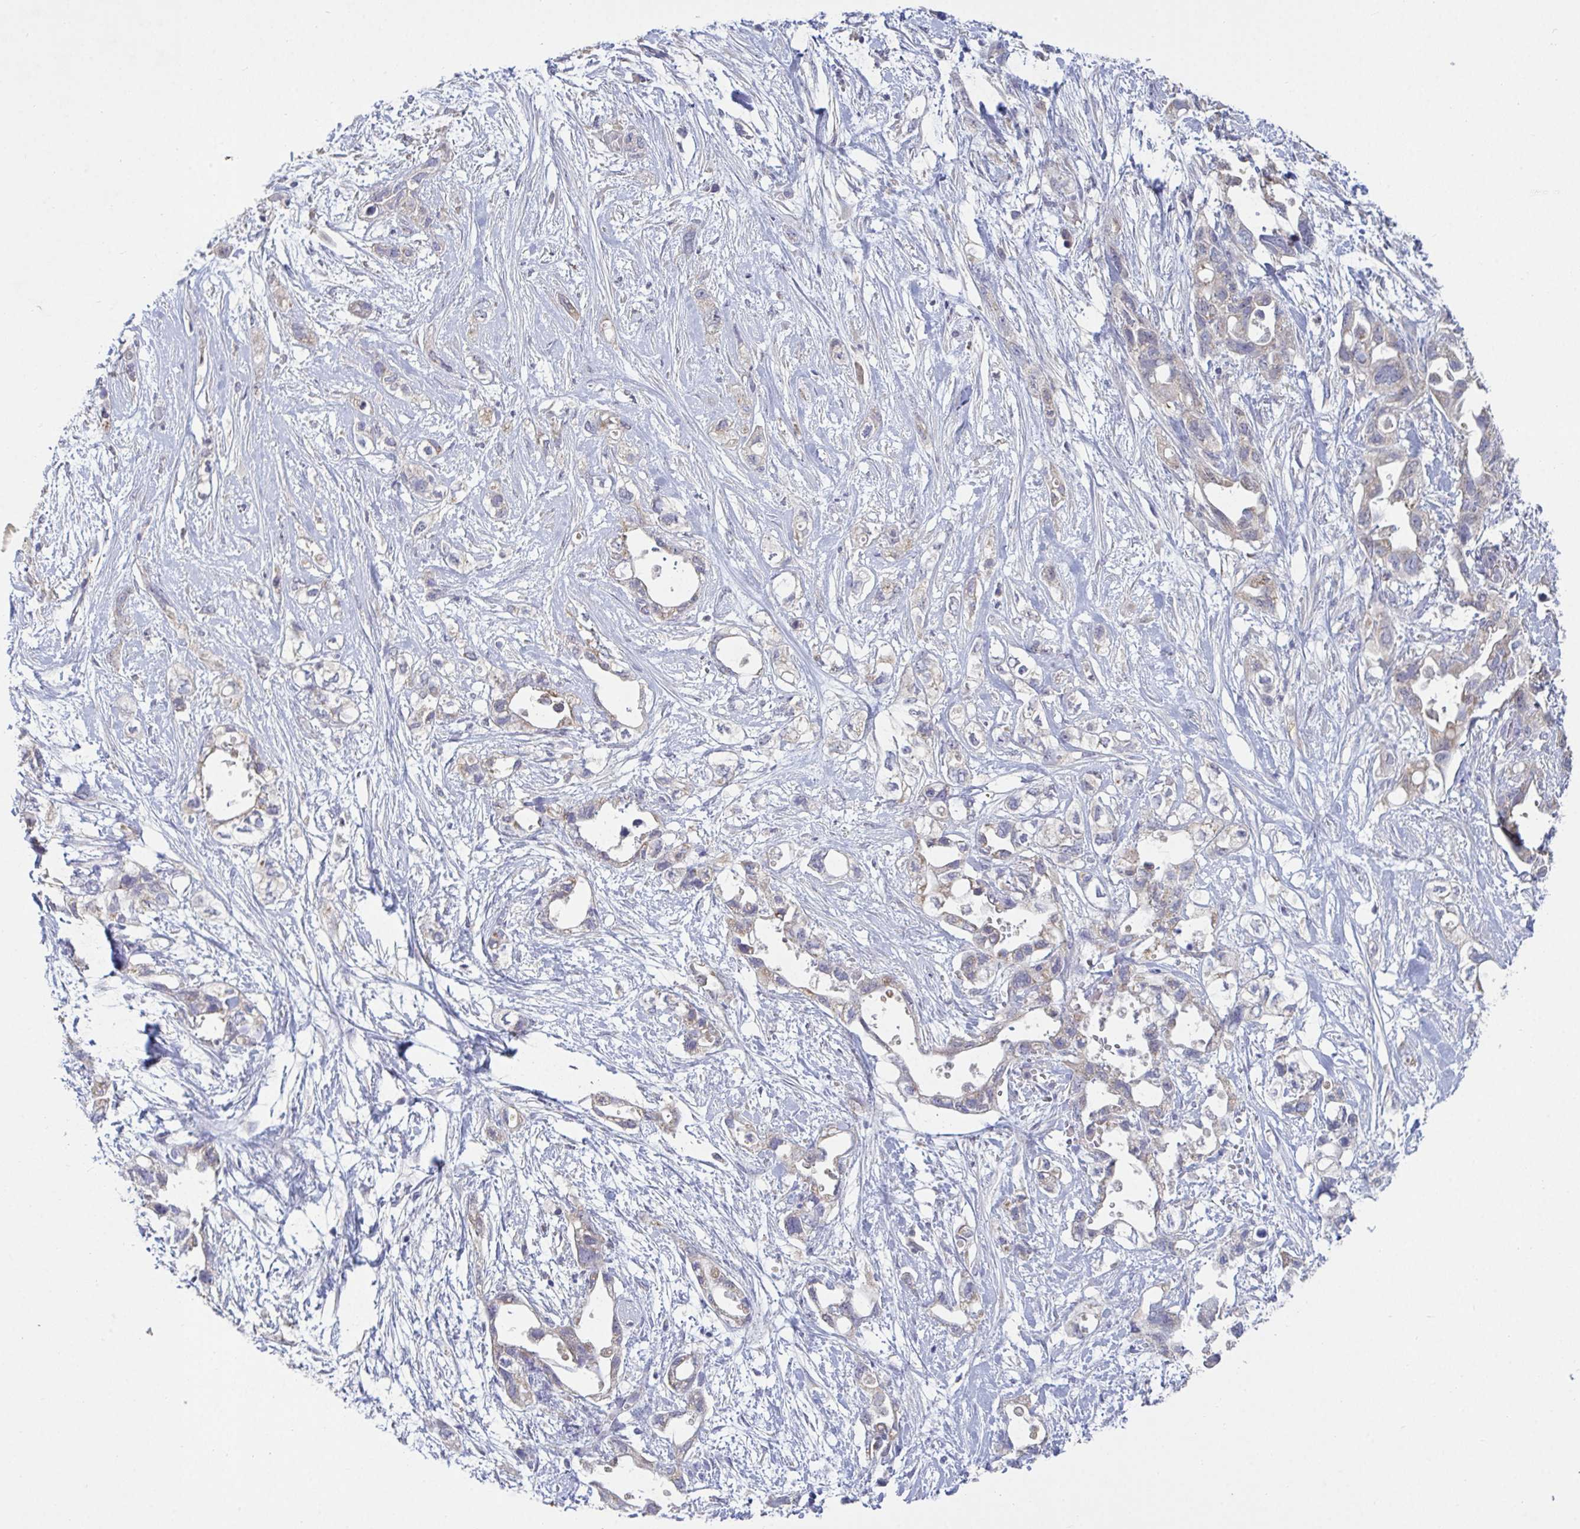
{"staining": {"intensity": "weak", "quantity": "<25%", "location": "cytoplasmic/membranous"}, "tissue": "pancreatic cancer", "cell_type": "Tumor cells", "image_type": "cancer", "snomed": [{"axis": "morphology", "description": "Adenocarcinoma, NOS"}, {"axis": "topography", "description": "Pancreas"}], "caption": "This is a photomicrograph of IHC staining of pancreatic adenocarcinoma, which shows no staining in tumor cells.", "gene": "GALNT13", "patient": {"sex": "female", "age": 72}}